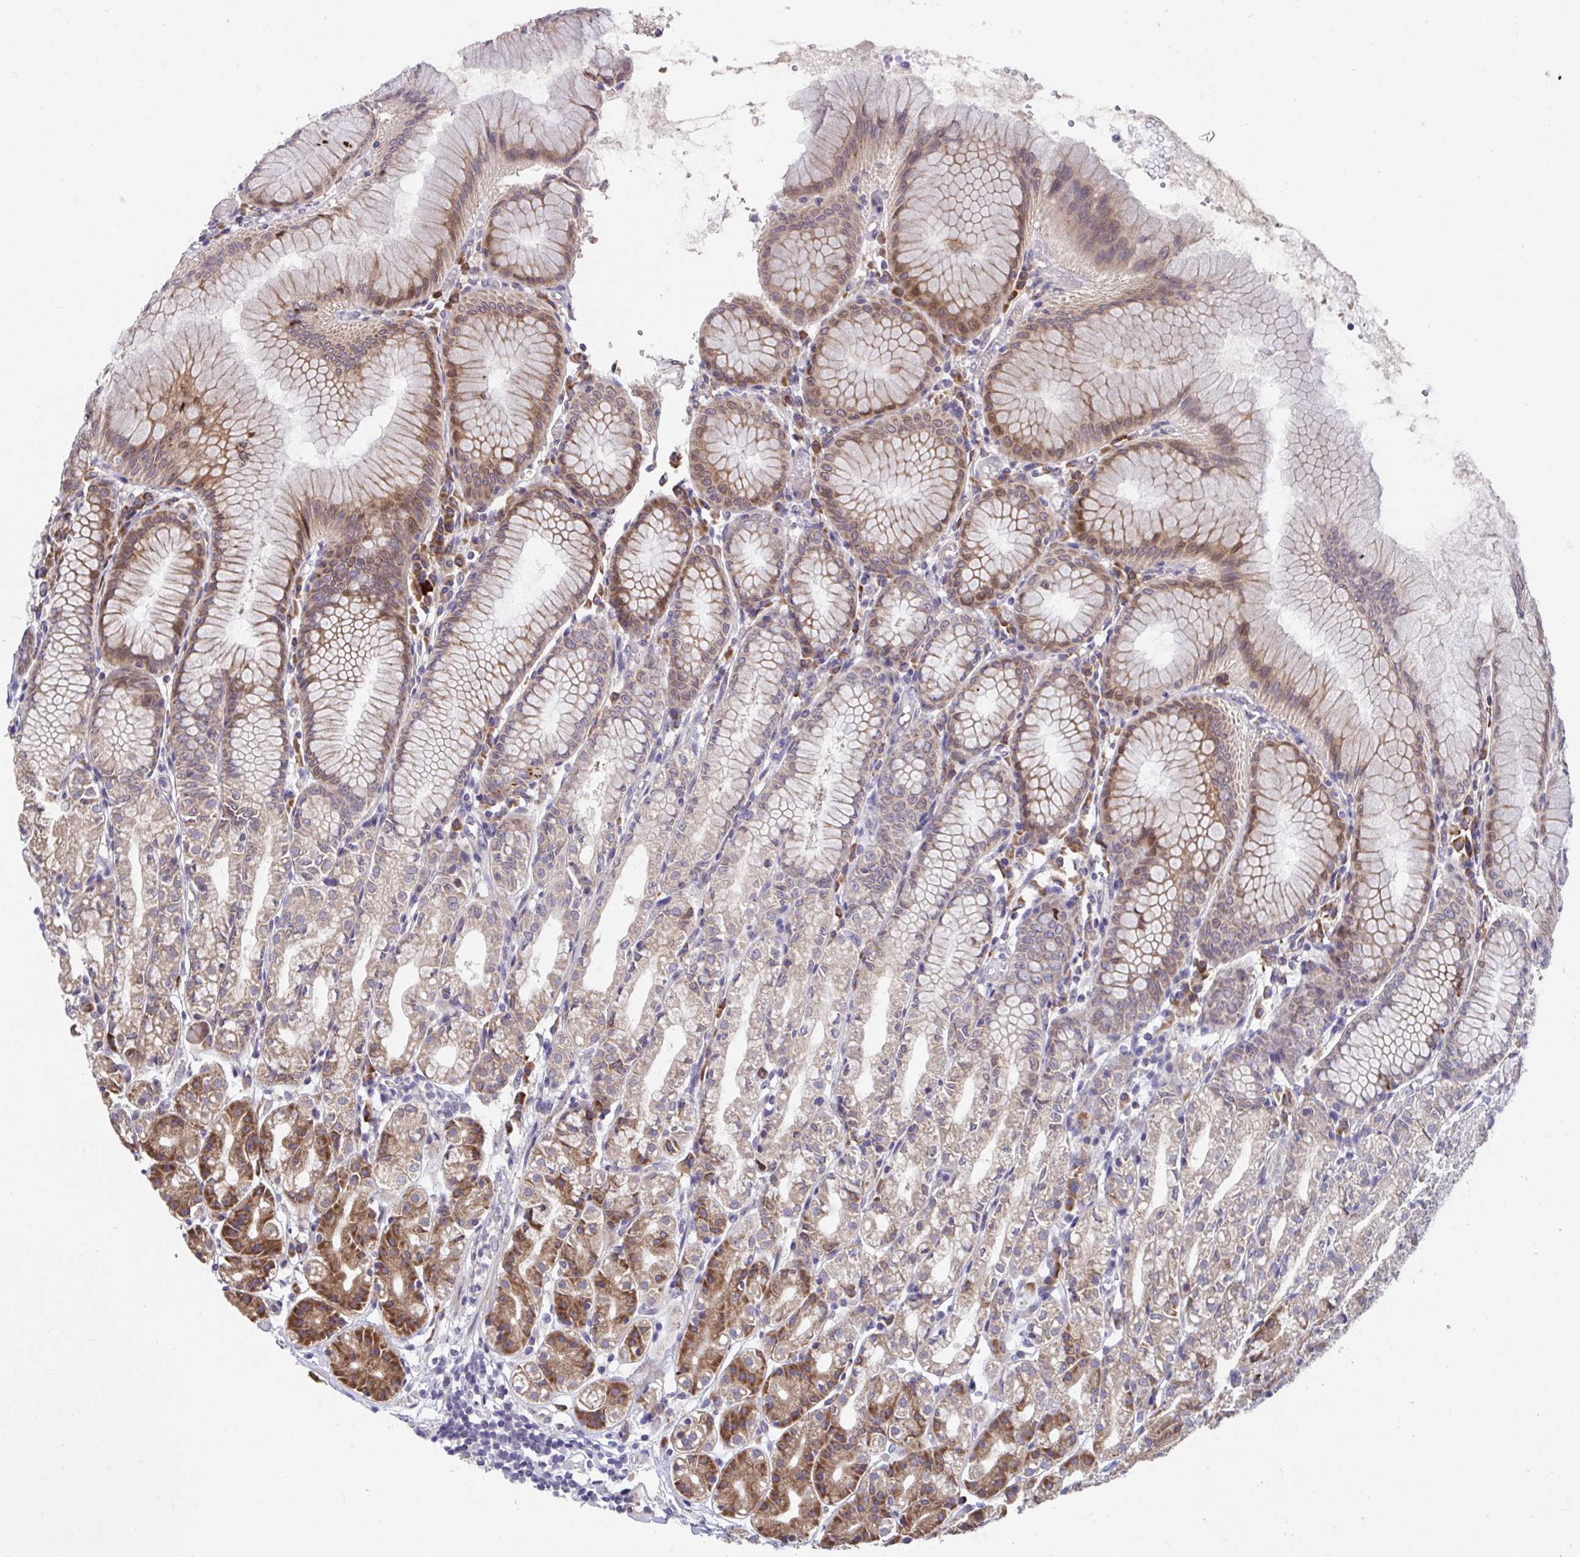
{"staining": {"intensity": "moderate", "quantity": "25%-75%", "location": "cytoplasmic/membranous"}, "tissue": "stomach", "cell_type": "Glandular cells", "image_type": "normal", "snomed": [{"axis": "morphology", "description": "Normal tissue, NOS"}, {"axis": "topography", "description": "Stomach"}], "caption": "Glandular cells demonstrate moderate cytoplasmic/membranous positivity in approximately 25%-75% of cells in benign stomach. (Brightfield microscopy of DAB IHC at high magnification).", "gene": "SUSD4", "patient": {"sex": "female", "age": 57}}